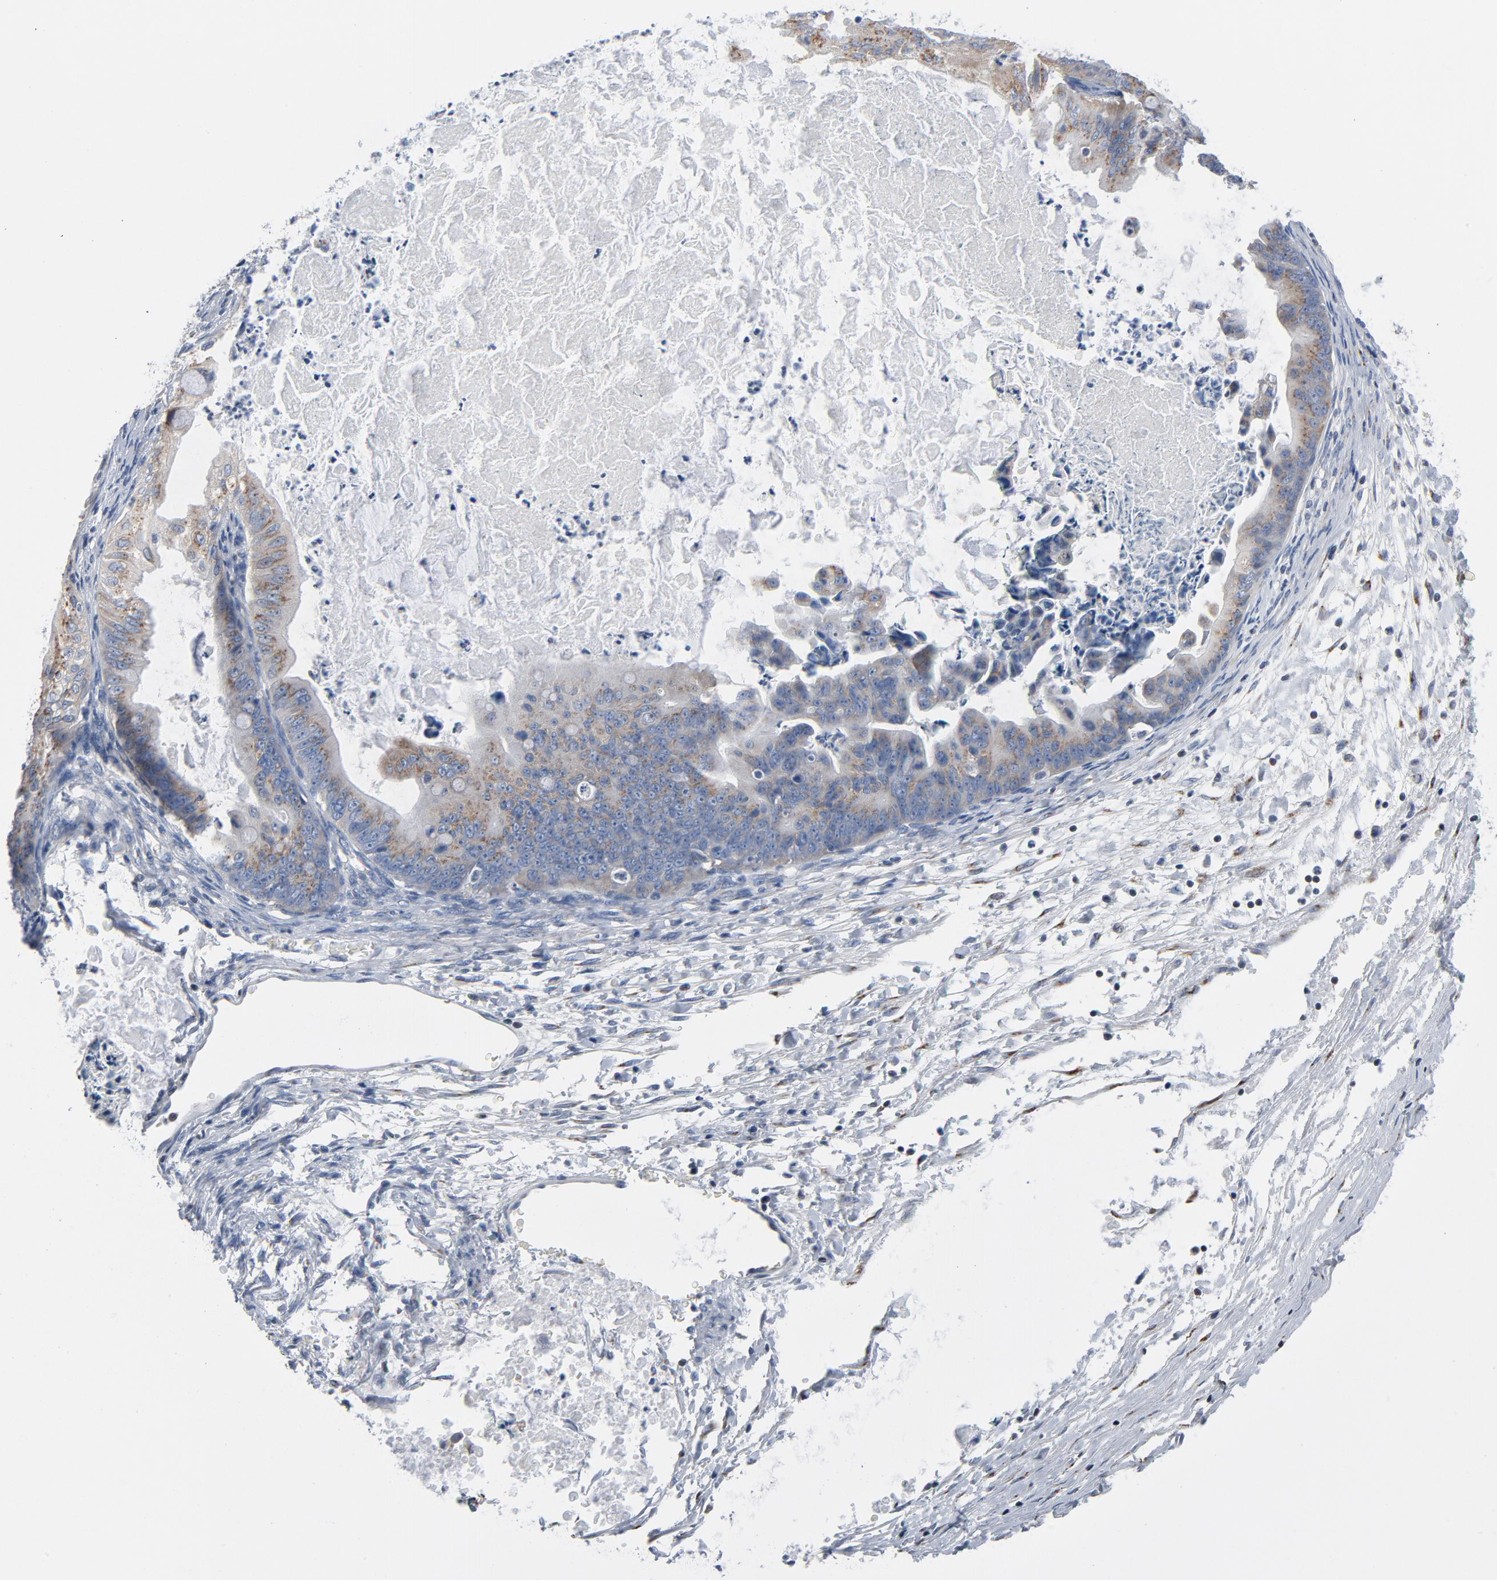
{"staining": {"intensity": "moderate", "quantity": ">75%", "location": "cytoplasmic/membranous"}, "tissue": "ovarian cancer", "cell_type": "Tumor cells", "image_type": "cancer", "snomed": [{"axis": "morphology", "description": "Cystadenocarcinoma, mucinous, NOS"}, {"axis": "topography", "description": "Ovary"}], "caption": "The micrograph demonstrates a brown stain indicating the presence of a protein in the cytoplasmic/membranous of tumor cells in mucinous cystadenocarcinoma (ovarian). (IHC, brightfield microscopy, high magnification).", "gene": "YIPF6", "patient": {"sex": "female", "age": 37}}